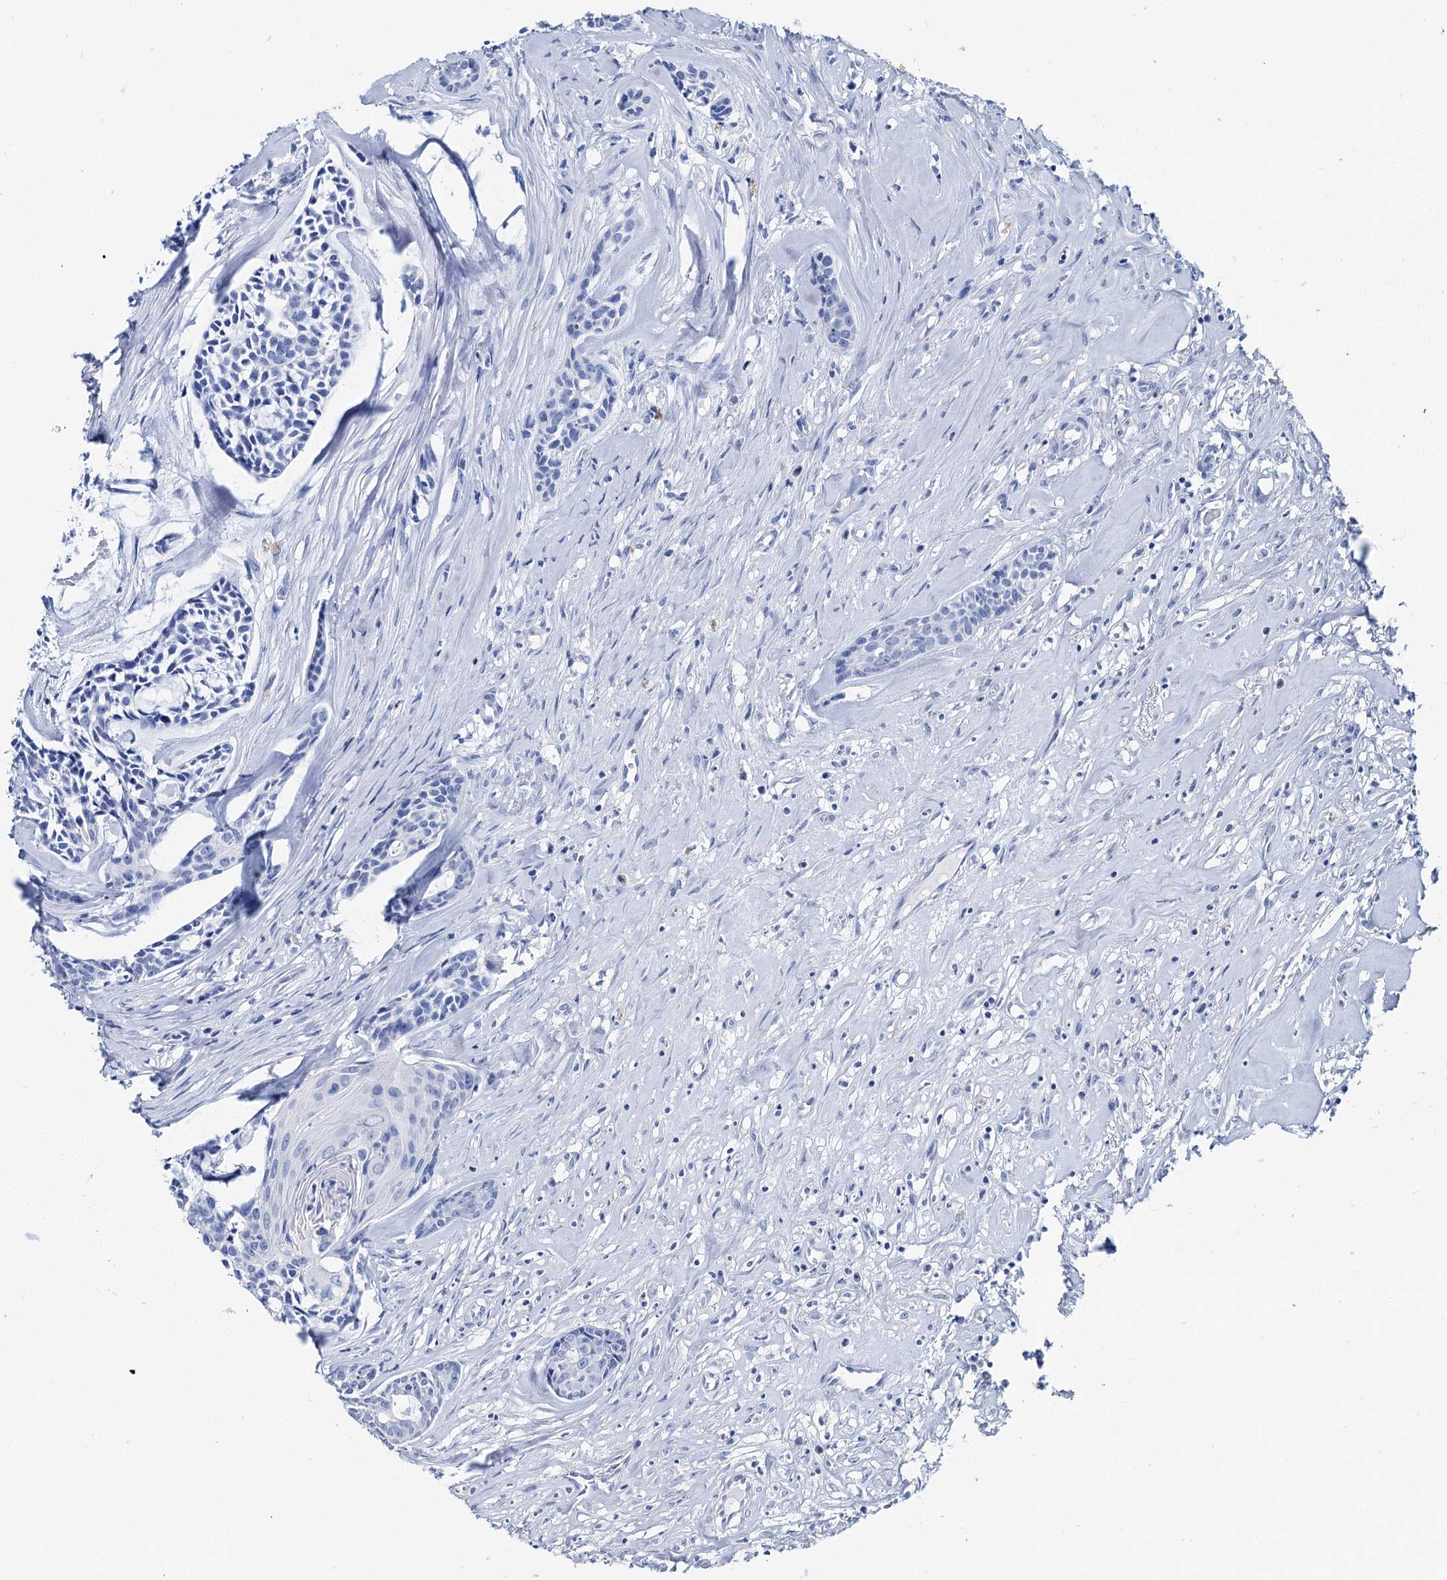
{"staining": {"intensity": "negative", "quantity": "none", "location": "none"}, "tissue": "head and neck cancer", "cell_type": "Tumor cells", "image_type": "cancer", "snomed": [{"axis": "morphology", "description": "Adenocarcinoma, NOS"}, {"axis": "topography", "description": "Subcutis"}, {"axis": "topography", "description": "Head-Neck"}], "caption": "Immunohistochemistry of human head and neck cancer reveals no expression in tumor cells.", "gene": "BRINP1", "patient": {"sex": "female", "age": 73}}